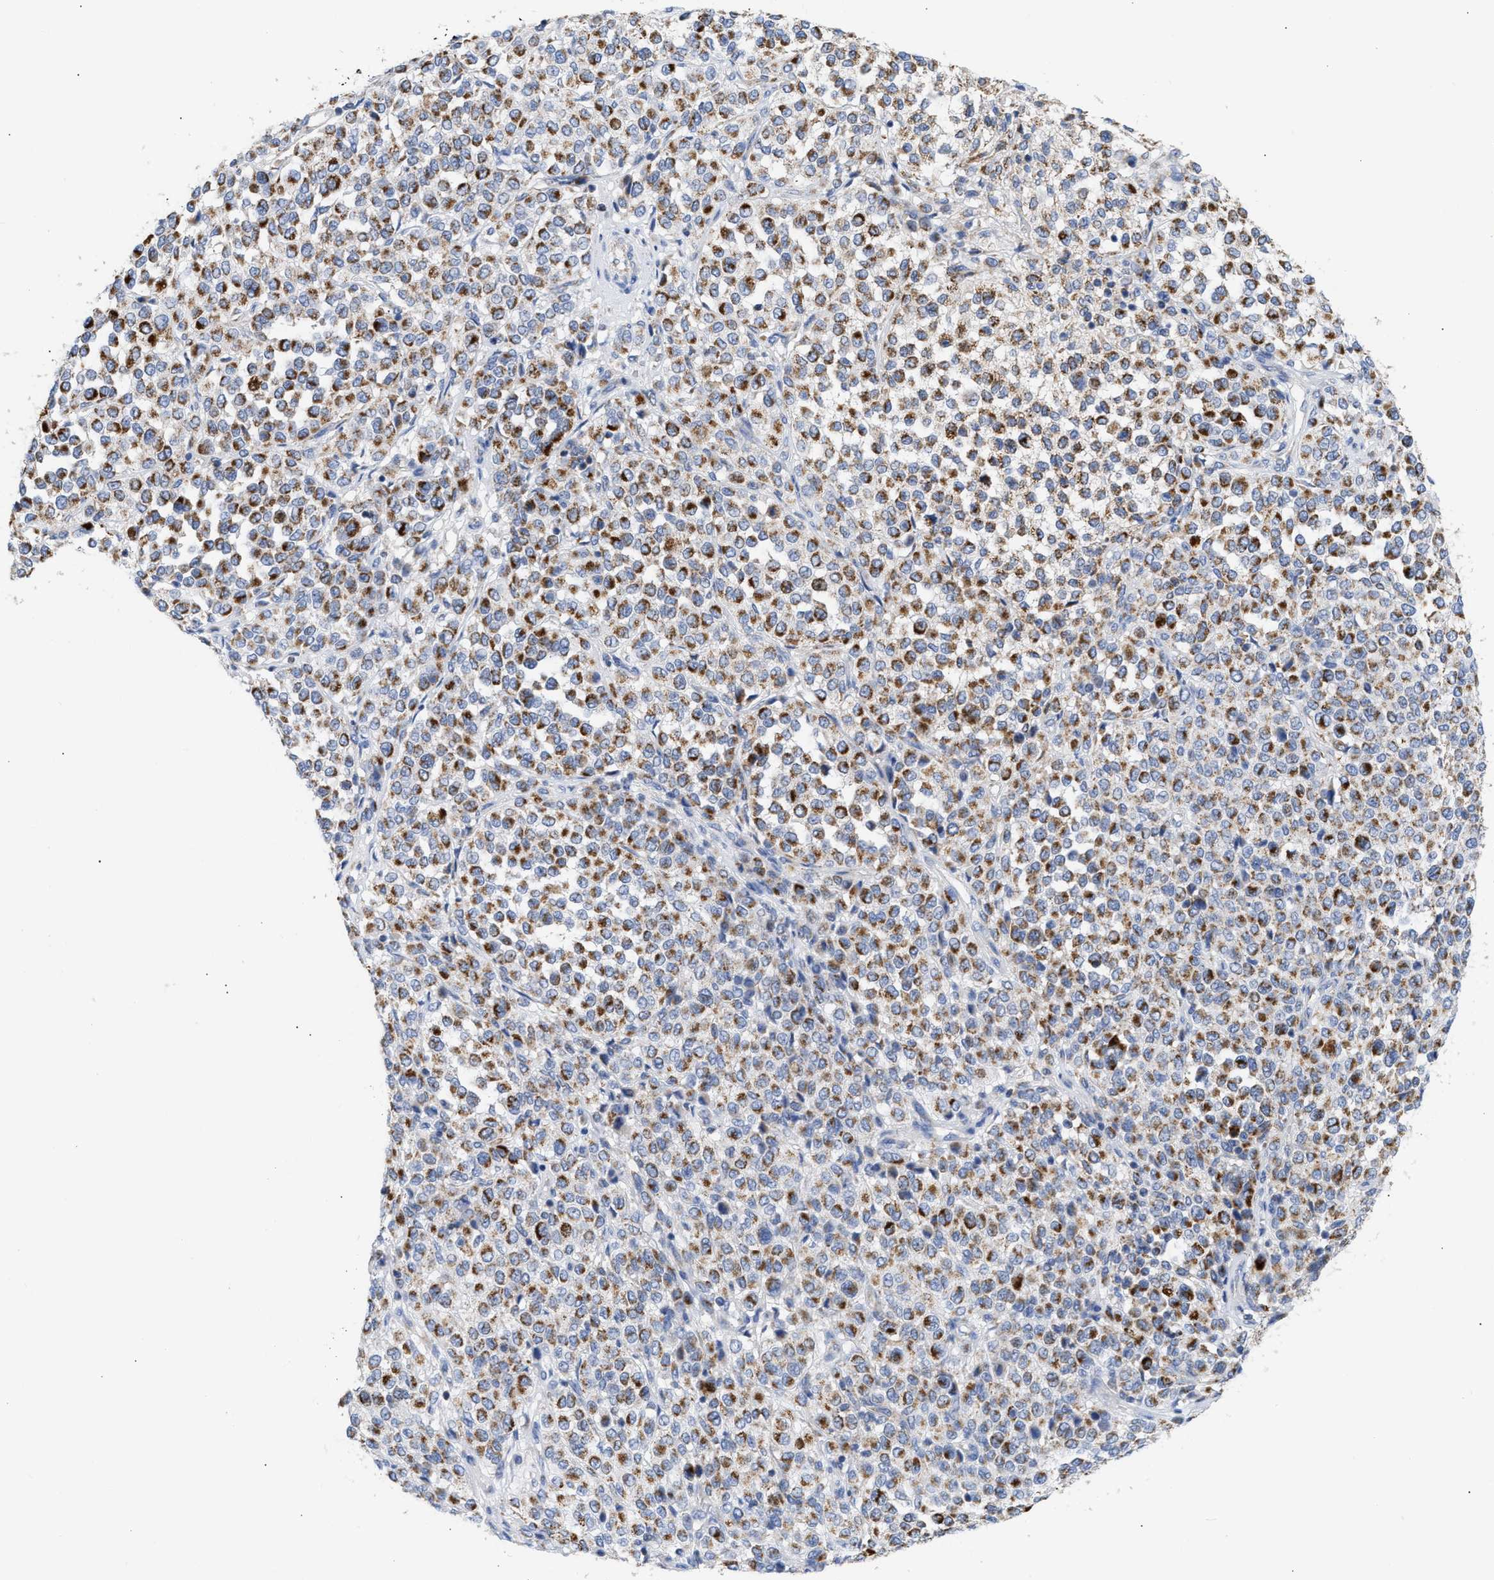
{"staining": {"intensity": "moderate", "quantity": ">75%", "location": "cytoplasmic/membranous"}, "tissue": "melanoma", "cell_type": "Tumor cells", "image_type": "cancer", "snomed": [{"axis": "morphology", "description": "Malignant melanoma, Metastatic site"}, {"axis": "topography", "description": "Pancreas"}], "caption": "Human malignant melanoma (metastatic site) stained for a protein (brown) reveals moderate cytoplasmic/membranous positive expression in about >75% of tumor cells.", "gene": "ACOT13", "patient": {"sex": "female", "age": 30}}